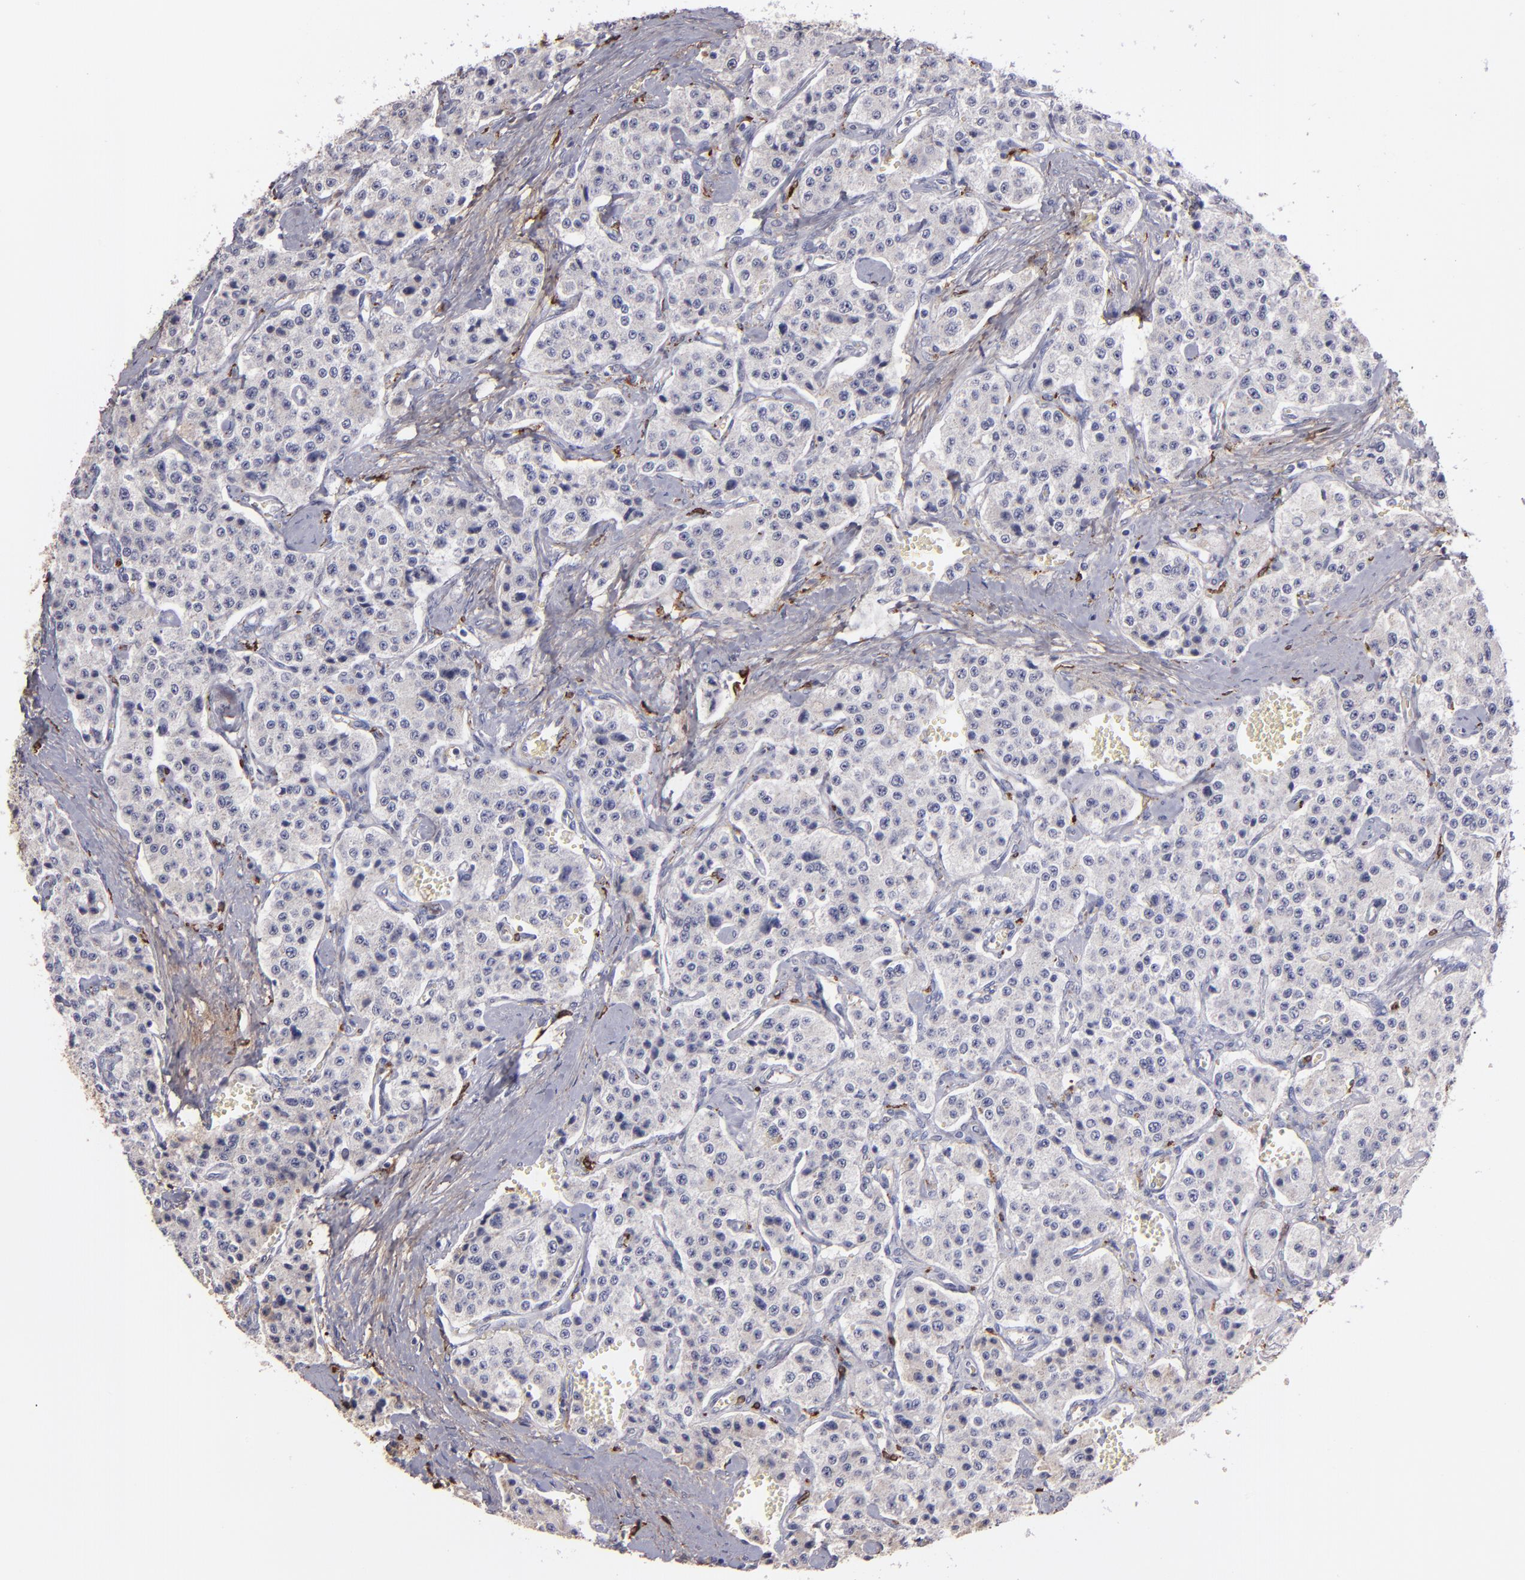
{"staining": {"intensity": "weak", "quantity": "<25%", "location": "cytoplasmic/membranous"}, "tissue": "carcinoid", "cell_type": "Tumor cells", "image_type": "cancer", "snomed": [{"axis": "morphology", "description": "Carcinoid, malignant, NOS"}, {"axis": "topography", "description": "Small intestine"}], "caption": "Carcinoid was stained to show a protein in brown. There is no significant positivity in tumor cells.", "gene": "C1QA", "patient": {"sex": "male", "age": 52}}